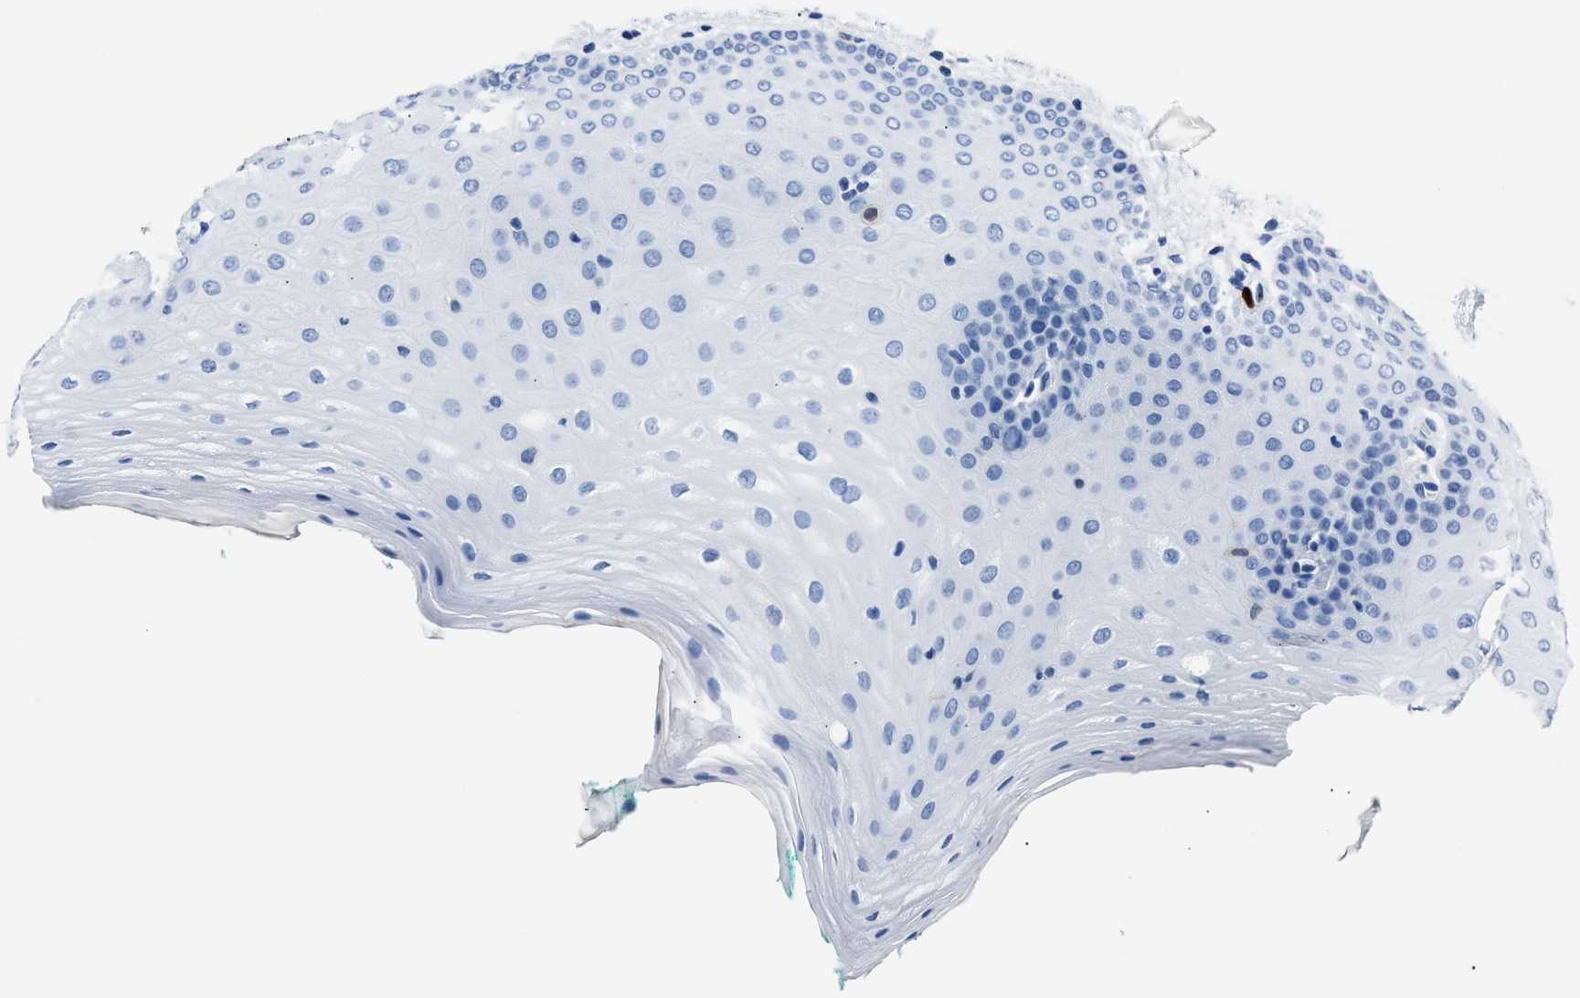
{"staining": {"intensity": "negative", "quantity": "none", "location": "none"}, "tissue": "oral mucosa", "cell_type": "Squamous epithelial cells", "image_type": "normal", "snomed": [{"axis": "morphology", "description": "Normal tissue, NOS"}, {"axis": "topography", "description": "Skin"}, {"axis": "topography", "description": "Oral tissue"}], "caption": "The micrograph exhibits no significant staining in squamous epithelial cells of oral mucosa. The staining is performed using DAB (3,3'-diaminobenzidine) brown chromogen with nuclei counter-stained in using hematoxylin.", "gene": "S100P", "patient": {"sex": "male", "age": 84}}